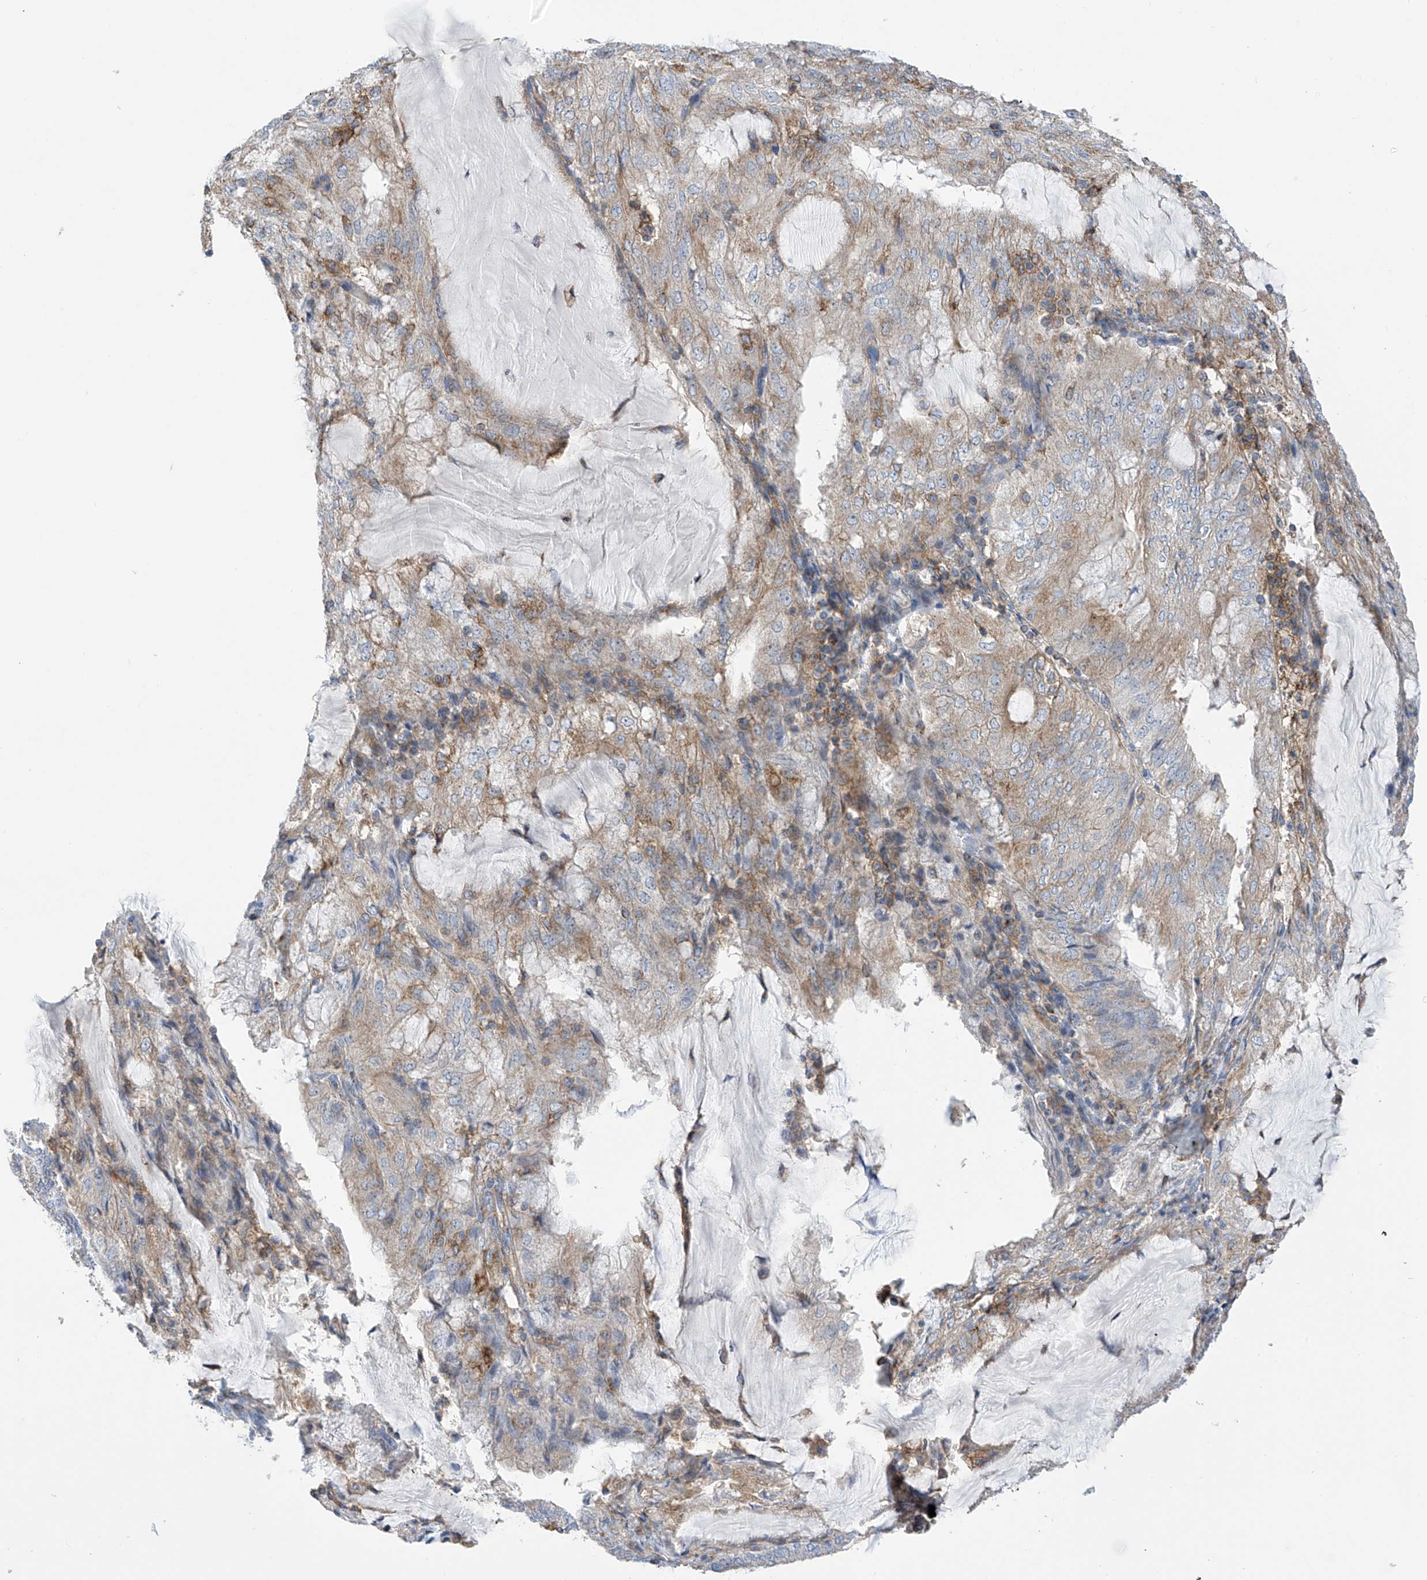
{"staining": {"intensity": "weak", "quantity": ">75%", "location": "cytoplasmic/membranous"}, "tissue": "endometrial cancer", "cell_type": "Tumor cells", "image_type": "cancer", "snomed": [{"axis": "morphology", "description": "Adenocarcinoma, NOS"}, {"axis": "topography", "description": "Endometrium"}], "caption": "Protein staining of endometrial cancer tissue reveals weak cytoplasmic/membranous expression in approximately >75% of tumor cells.", "gene": "P2RX7", "patient": {"sex": "female", "age": 81}}